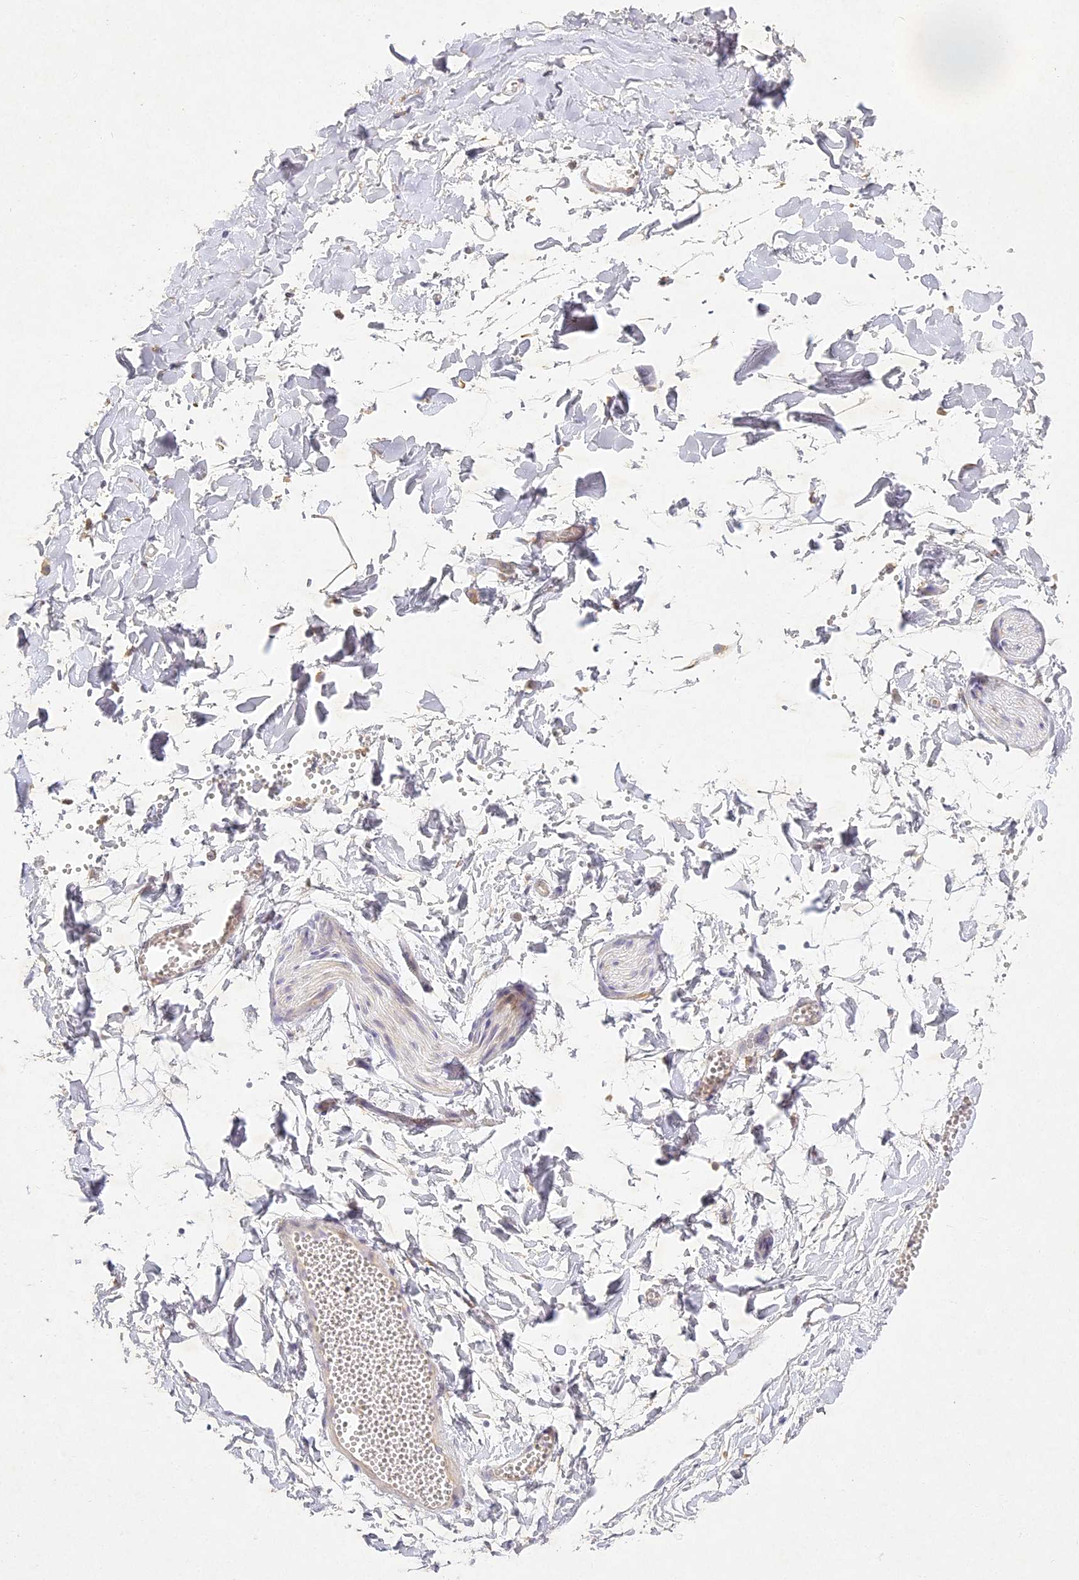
{"staining": {"intensity": "negative", "quantity": "none", "location": "none"}, "tissue": "adipose tissue", "cell_type": "Adipocytes", "image_type": "normal", "snomed": [{"axis": "morphology", "description": "Normal tissue, NOS"}, {"axis": "topography", "description": "Gallbladder"}, {"axis": "topography", "description": "Peripheral nerve tissue"}], "caption": "IHC image of benign adipose tissue: adipose tissue stained with DAB (3,3'-diaminobenzidine) displays no significant protein expression in adipocytes. (Brightfield microscopy of DAB immunohistochemistry at high magnification).", "gene": "SLC30A5", "patient": {"sex": "male", "age": 38}}